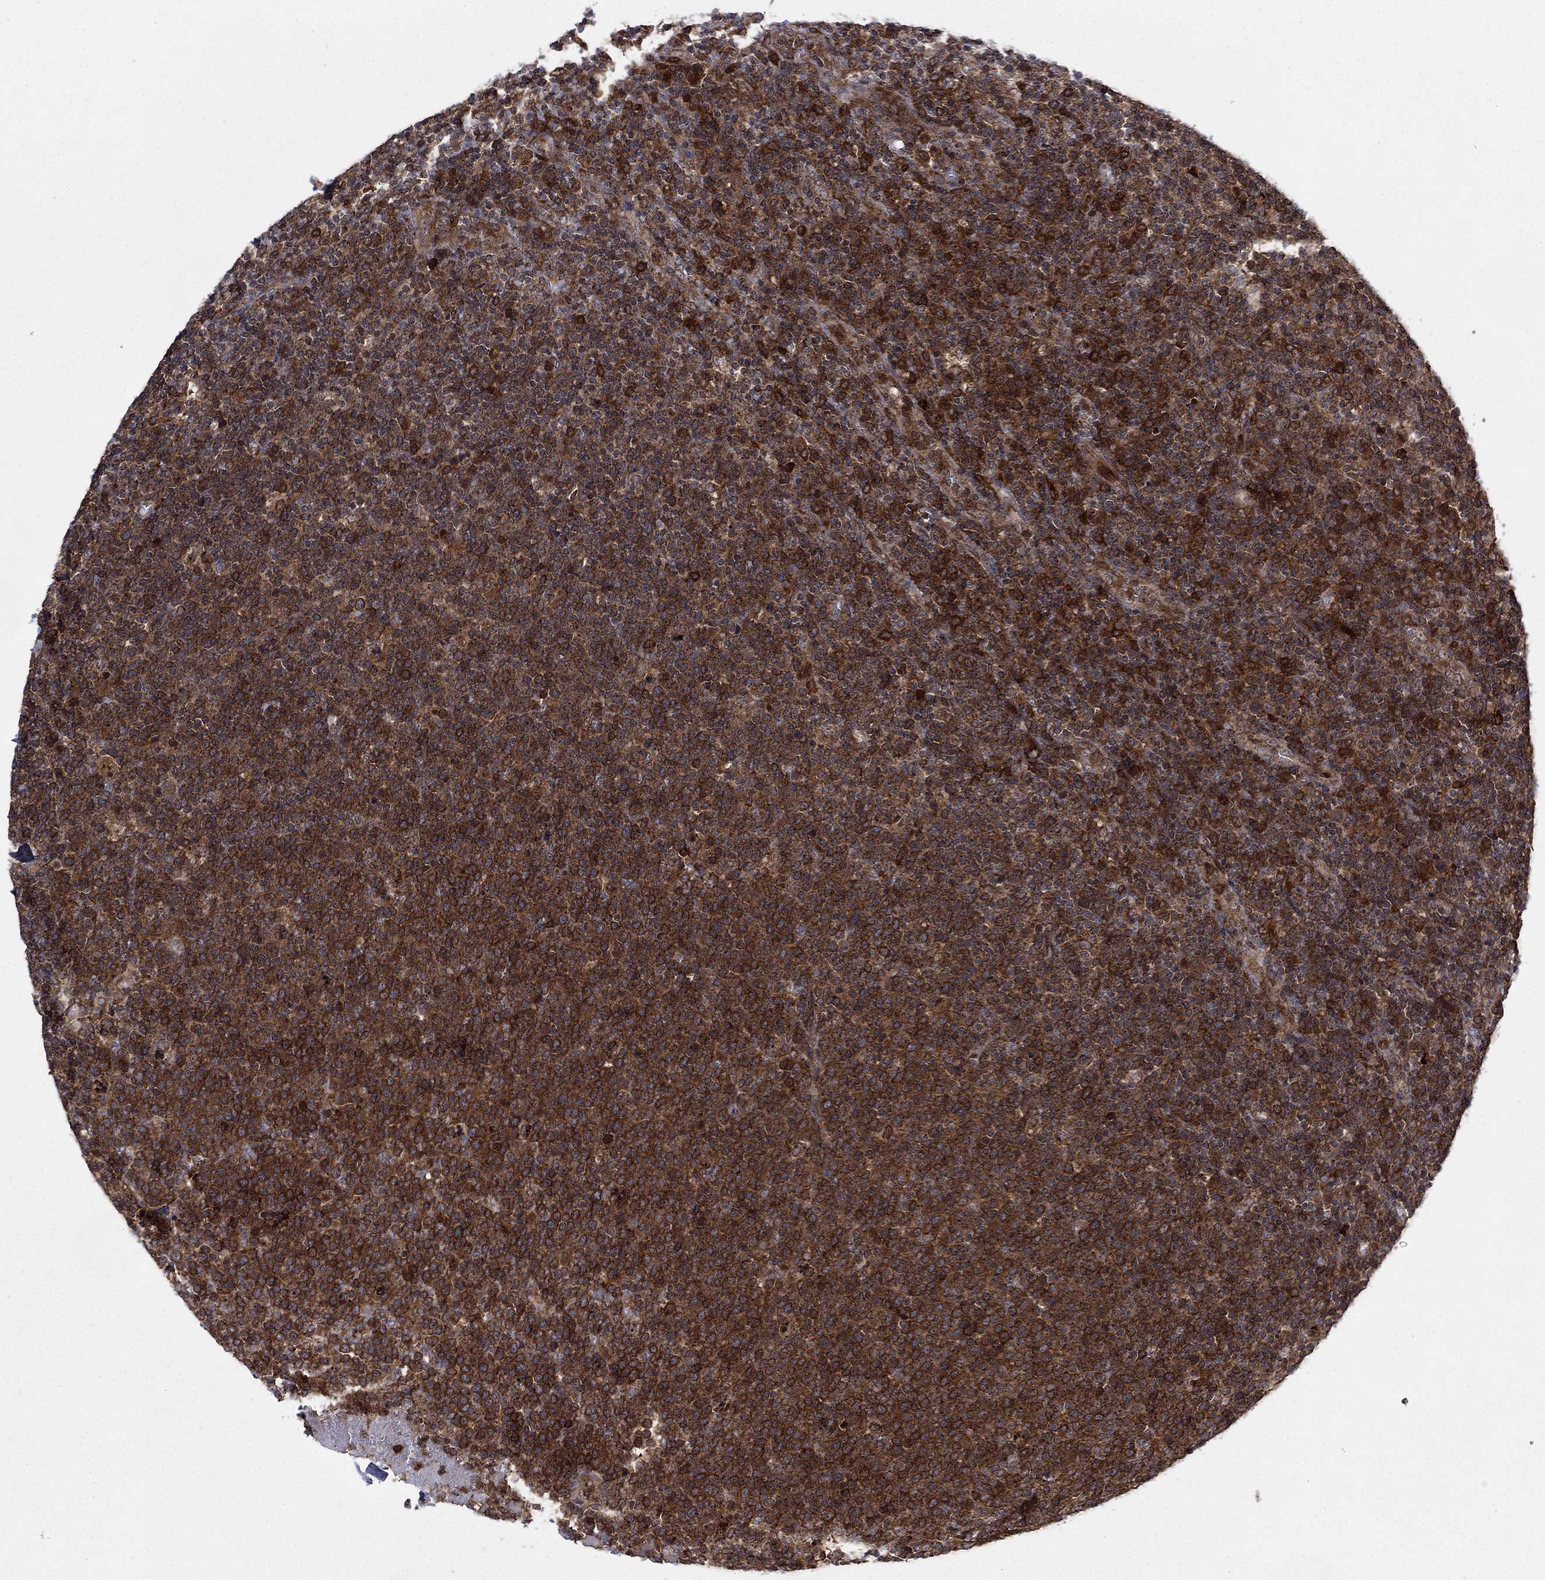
{"staining": {"intensity": "strong", "quantity": "25%-75%", "location": "cytoplasmic/membranous"}, "tissue": "lymphoma", "cell_type": "Tumor cells", "image_type": "cancer", "snomed": [{"axis": "morphology", "description": "Malignant lymphoma, non-Hodgkin's type, High grade"}, {"axis": "topography", "description": "Lymph node"}], "caption": "A micrograph of human lymphoma stained for a protein exhibits strong cytoplasmic/membranous brown staining in tumor cells.", "gene": "IFI35", "patient": {"sex": "male", "age": 61}}